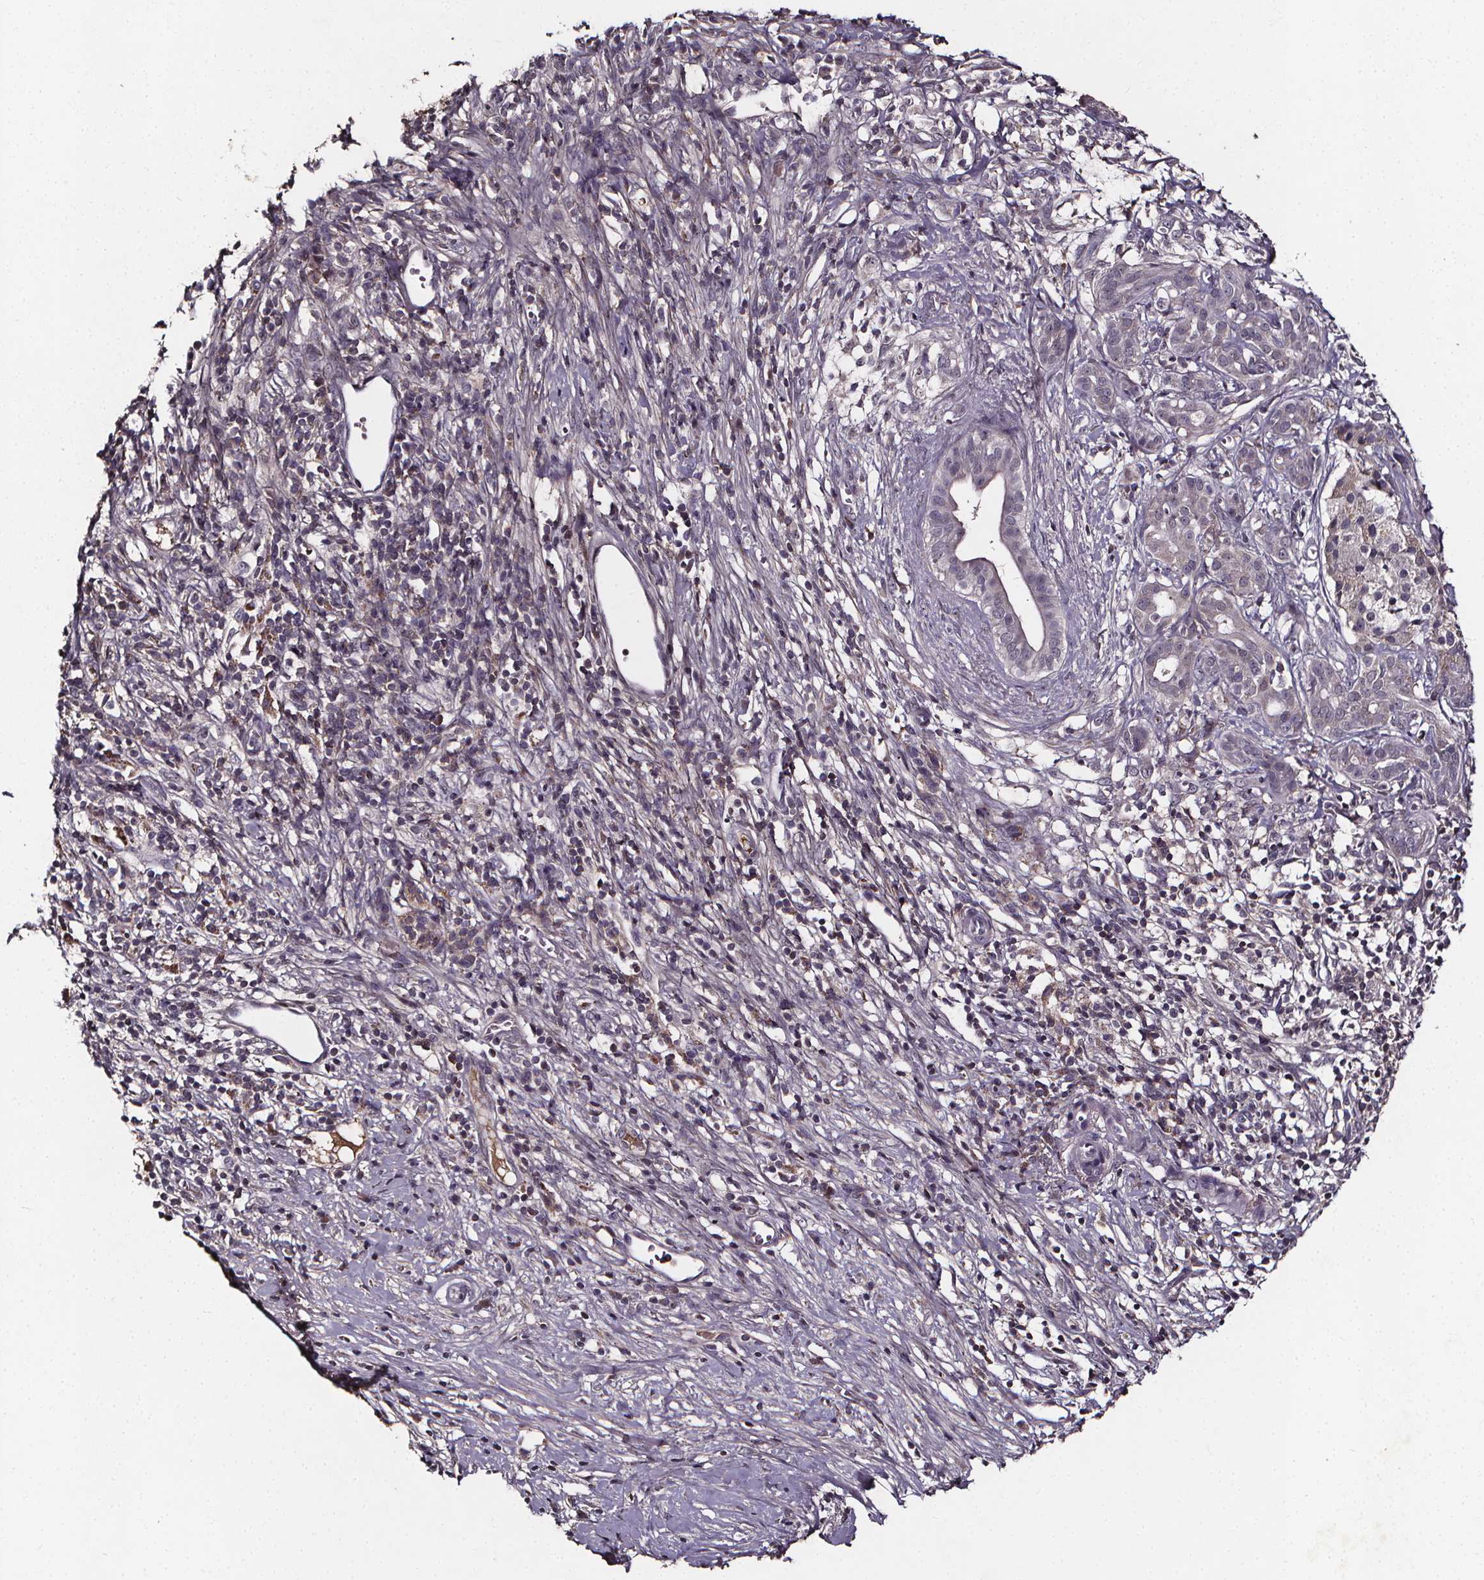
{"staining": {"intensity": "negative", "quantity": "none", "location": "none"}, "tissue": "pancreatic cancer", "cell_type": "Tumor cells", "image_type": "cancer", "snomed": [{"axis": "morphology", "description": "Adenocarcinoma, NOS"}, {"axis": "topography", "description": "Pancreas"}], "caption": "A micrograph of human adenocarcinoma (pancreatic) is negative for staining in tumor cells.", "gene": "SPAG8", "patient": {"sex": "male", "age": 61}}